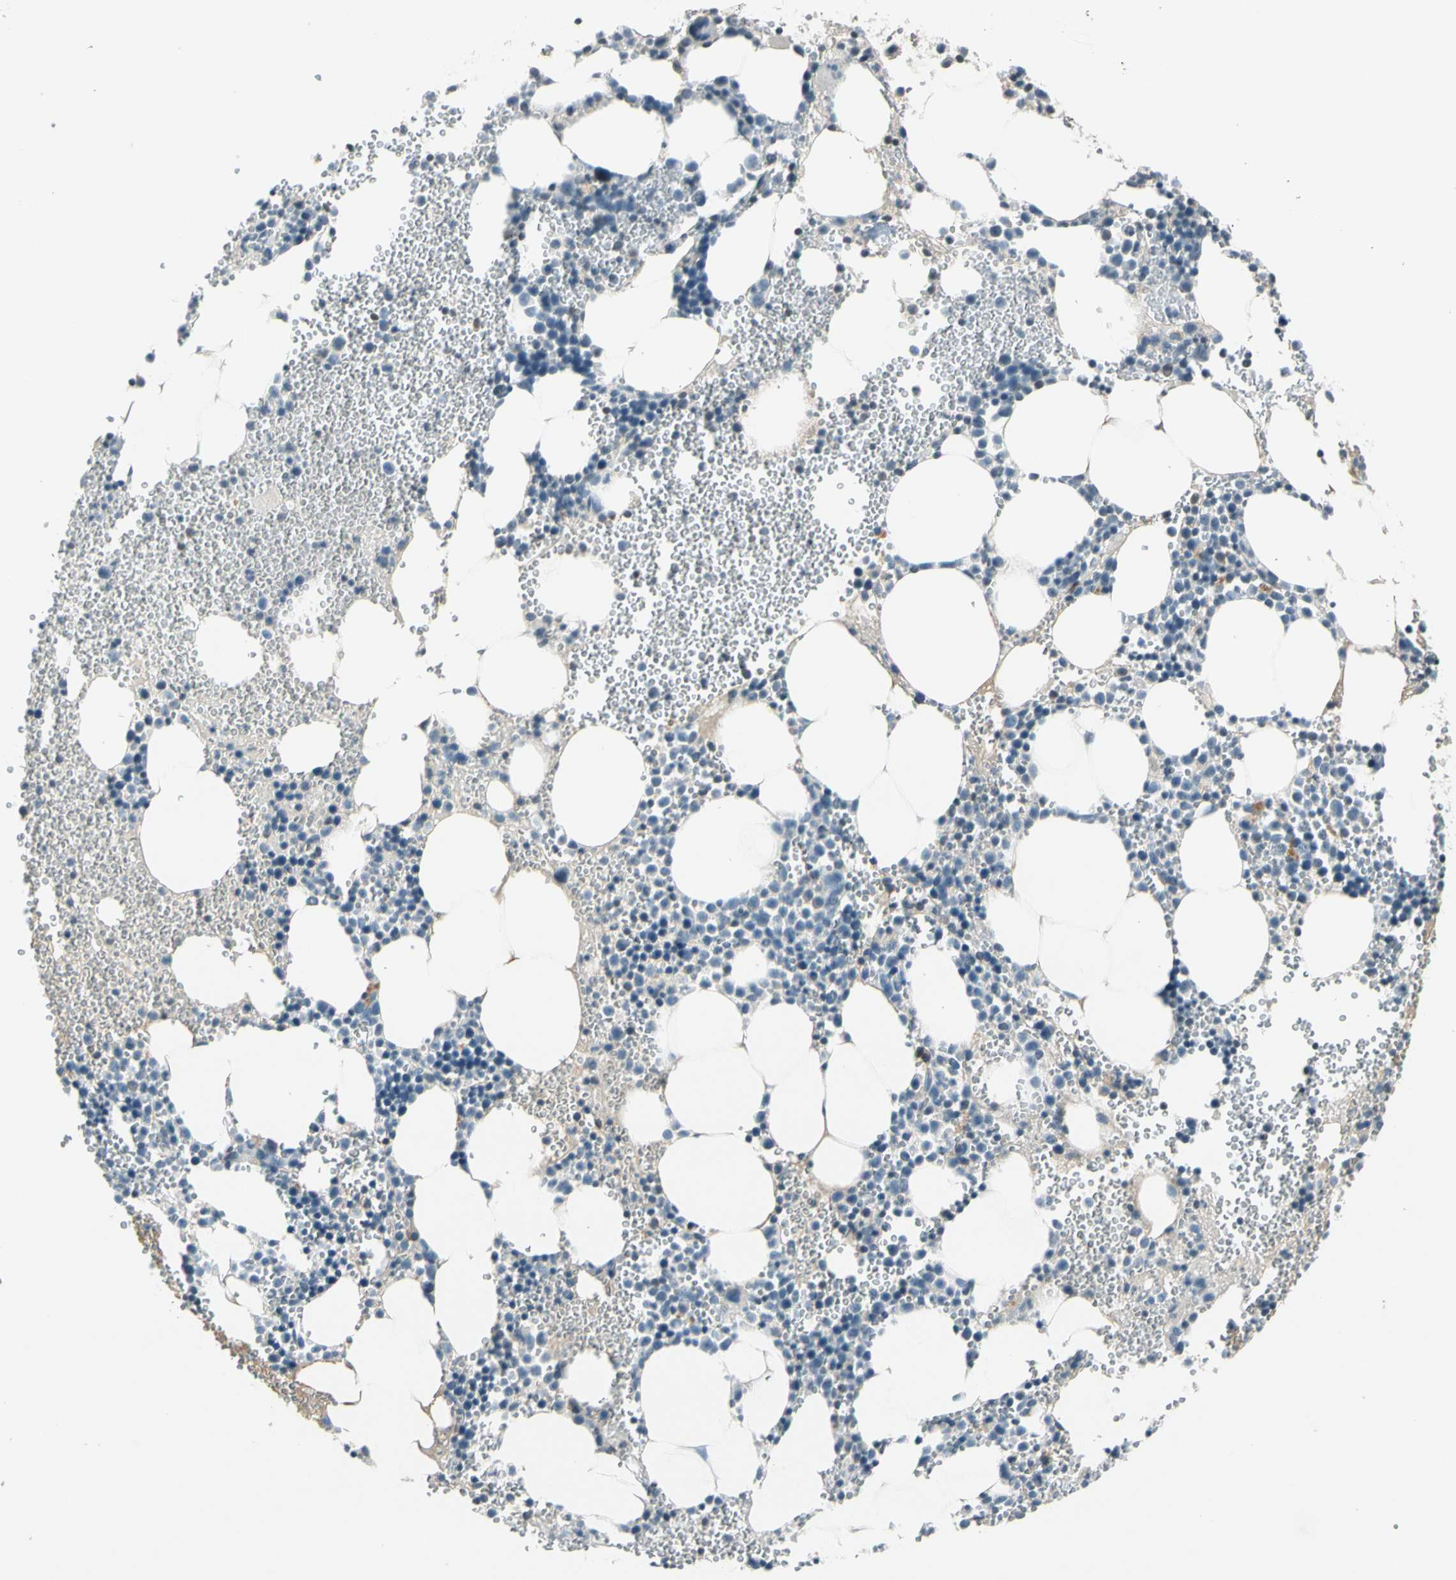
{"staining": {"intensity": "negative", "quantity": "none", "location": "none"}, "tissue": "bone marrow", "cell_type": "Hematopoietic cells", "image_type": "normal", "snomed": [{"axis": "morphology", "description": "Normal tissue, NOS"}, {"axis": "morphology", "description": "Inflammation, NOS"}, {"axis": "topography", "description": "Bone marrow"}], "caption": "A high-resolution image shows immunohistochemistry (IHC) staining of normal bone marrow, which reveals no significant positivity in hematopoietic cells.", "gene": "PDPN", "patient": {"sex": "male", "age": 42}}